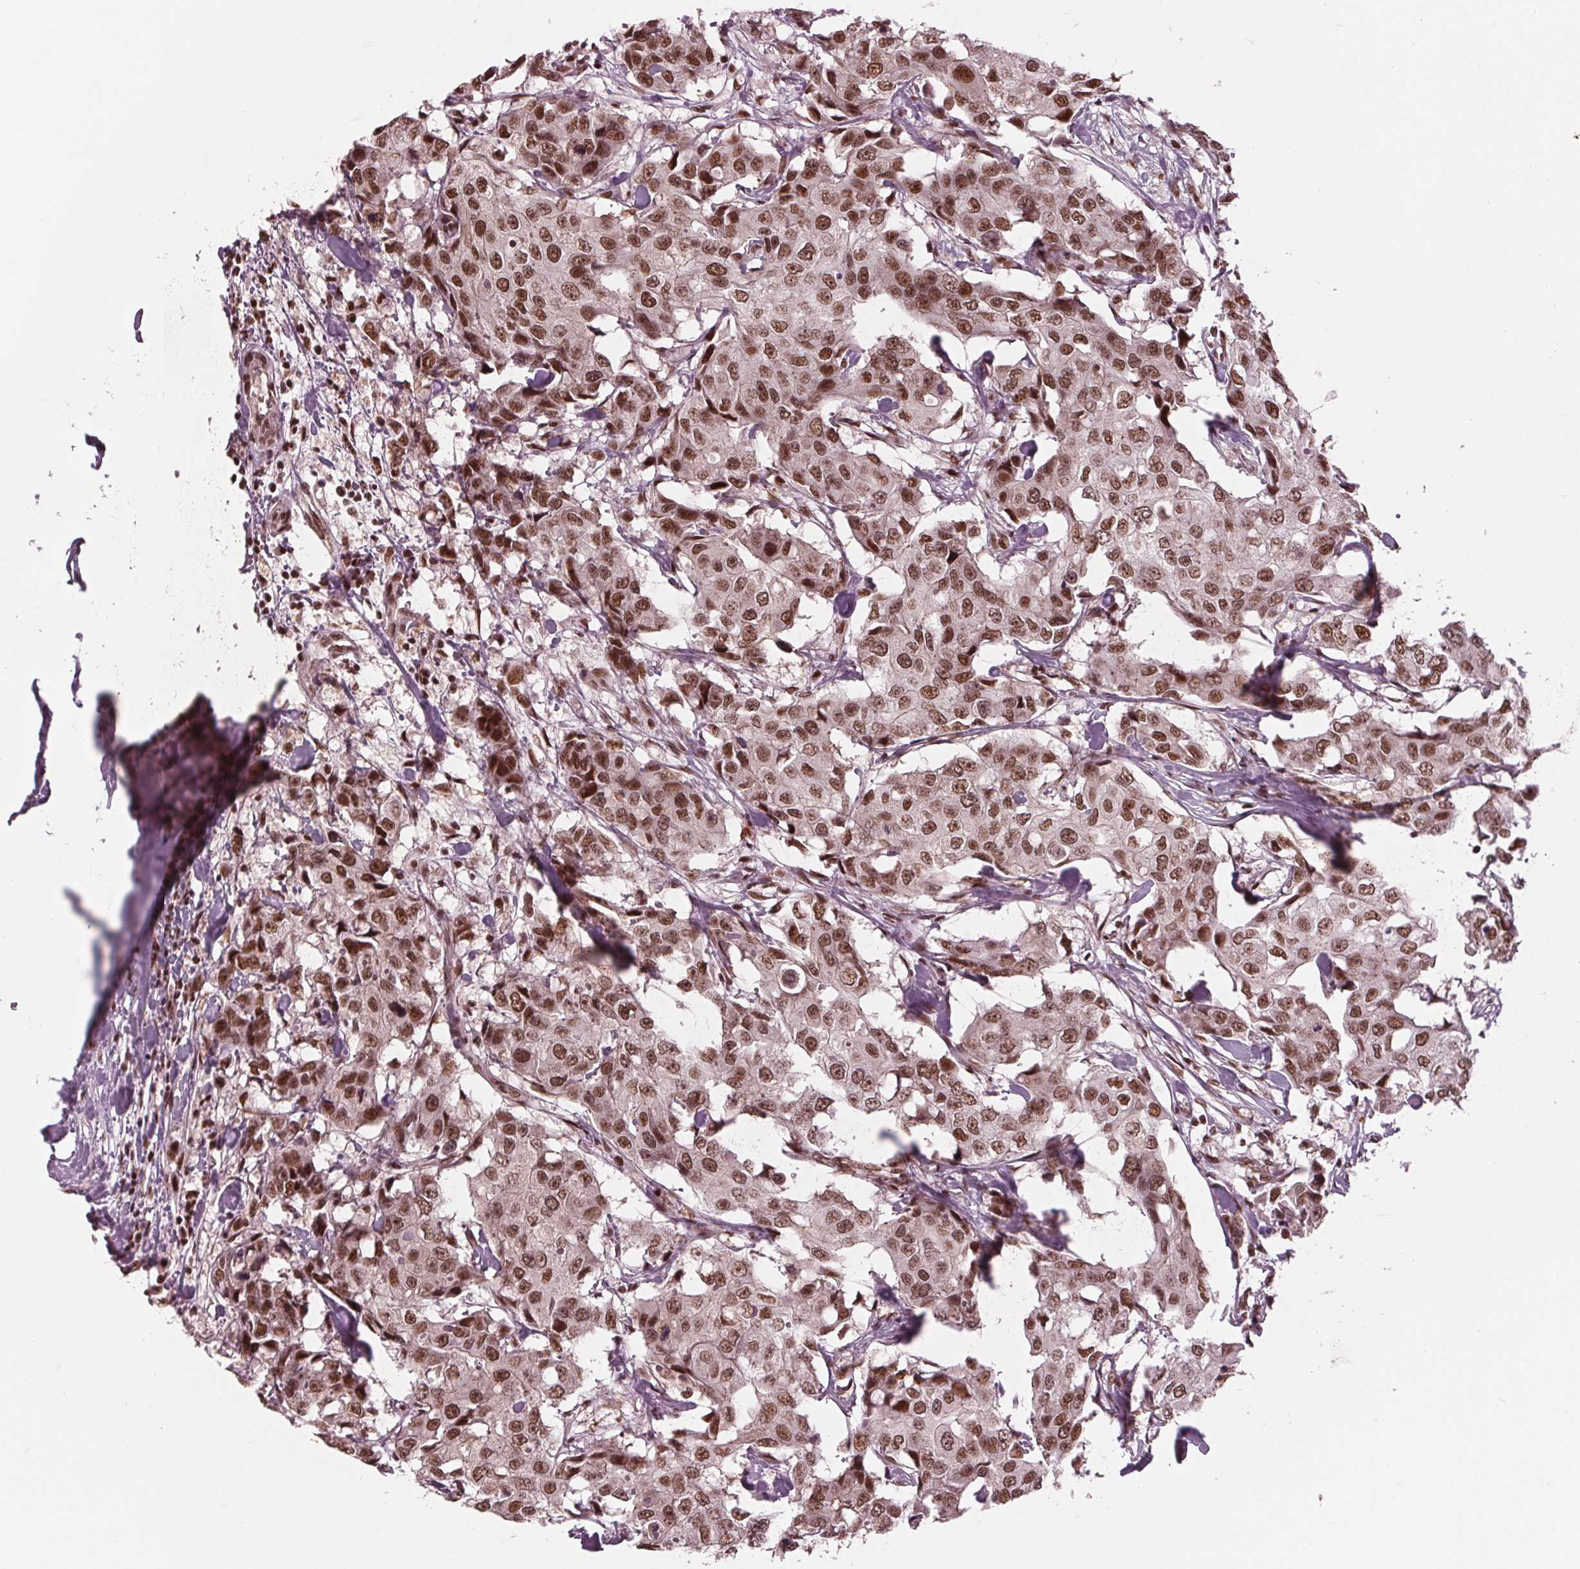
{"staining": {"intensity": "strong", "quantity": ">75%", "location": "nuclear"}, "tissue": "breast cancer", "cell_type": "Tumor cells", "image_type": "cancer", "snomed": [{"axis": "morphology", "description": "Duct carcinoma"}, {"axis": "topography", "description": "Breast"}], "caption": "Infiltrating ductal carcinoma (breast) was stained to show a protein in brown. There is high levels of strong nuclear expression in about >75% of tumor cells. (DAB (3,3'-diaminobenzidine) IHC with brightfield microscopy, high magnification).", "gene": "LSM2", "patient": {"sex": "female", "age": 27}}